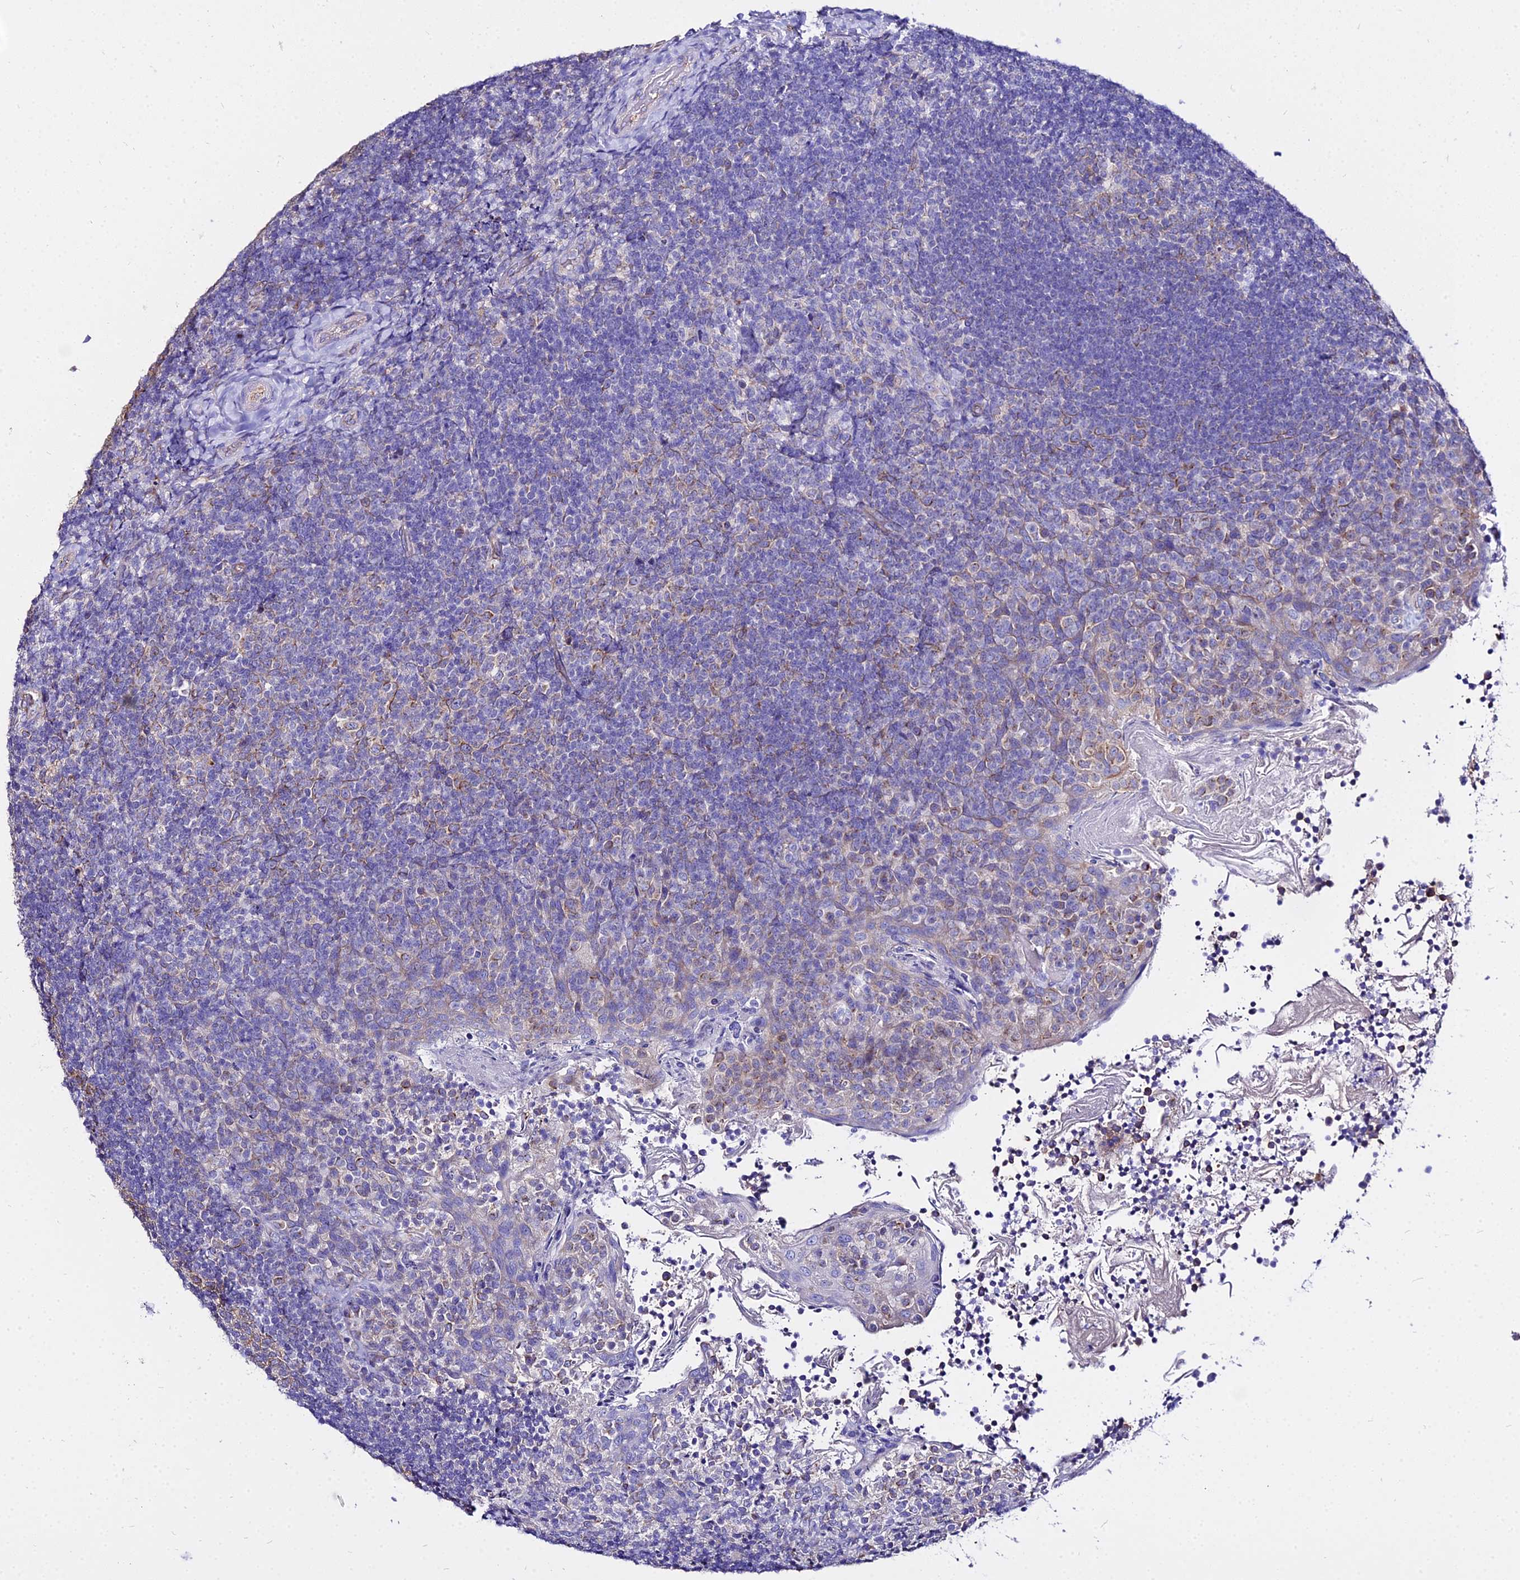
{"staining": {"intensity": "moderate", "quantity": "25%-75%", "location": "cytoplasmic/membranous"}, "tissue": "tonsil", "cell_type": "Germinal center cells", "image_type": "normal", "snomed": [{"axis": "morphology", "description": "Normal tissue, NOS"}, {"axis": "topography", "description": "Tonsil"}], "caption": "High-power microscopy captured an IHC image of unremarkable tonsil, revealing moderate cytoplasmic/membranous positivity in approximately 25%-75% of germinal center cells.", "gene": "TUBA1A", "patient": {"sex": "female", "age": 10}}